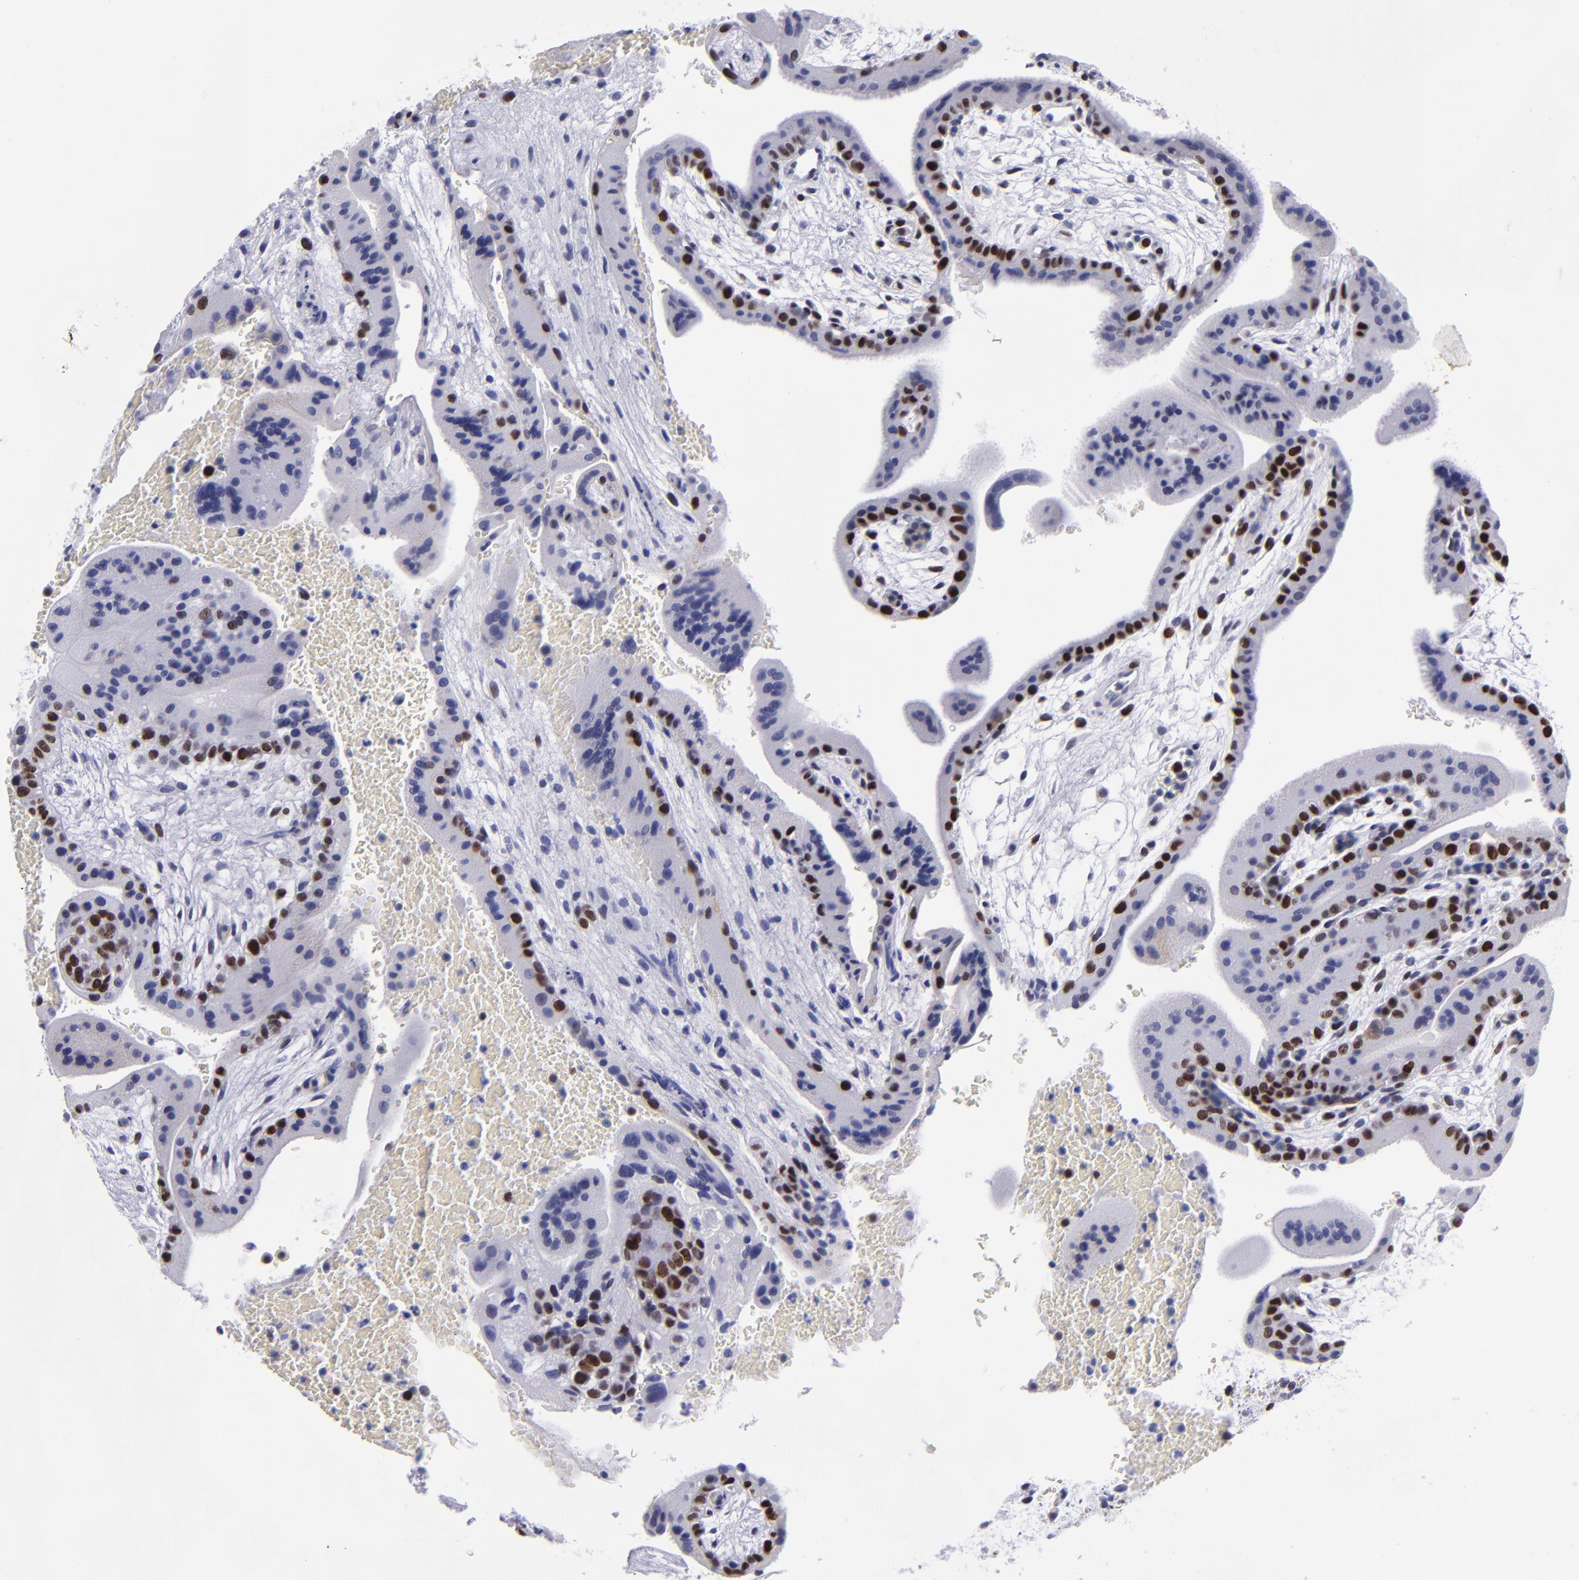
{"staining": {"intensity": "negative", "quantity": "none", "location": "none"}, "tissue": "placenta", "cell_type": "Decidual cells", "image_type": "normal", "snomed": [{"axis": "morphology", "description": "Normal tissue, NOS"}, {"axis": "topography", "description": "Placenta"}], "caption": "Immunohistochemistry (IHC) image of unremarkable human placenta stained for a protein (brown), which shows no expression in decidual cells.", "gene": "MCM7", "patient": {"sex": "female", "age": 35}}